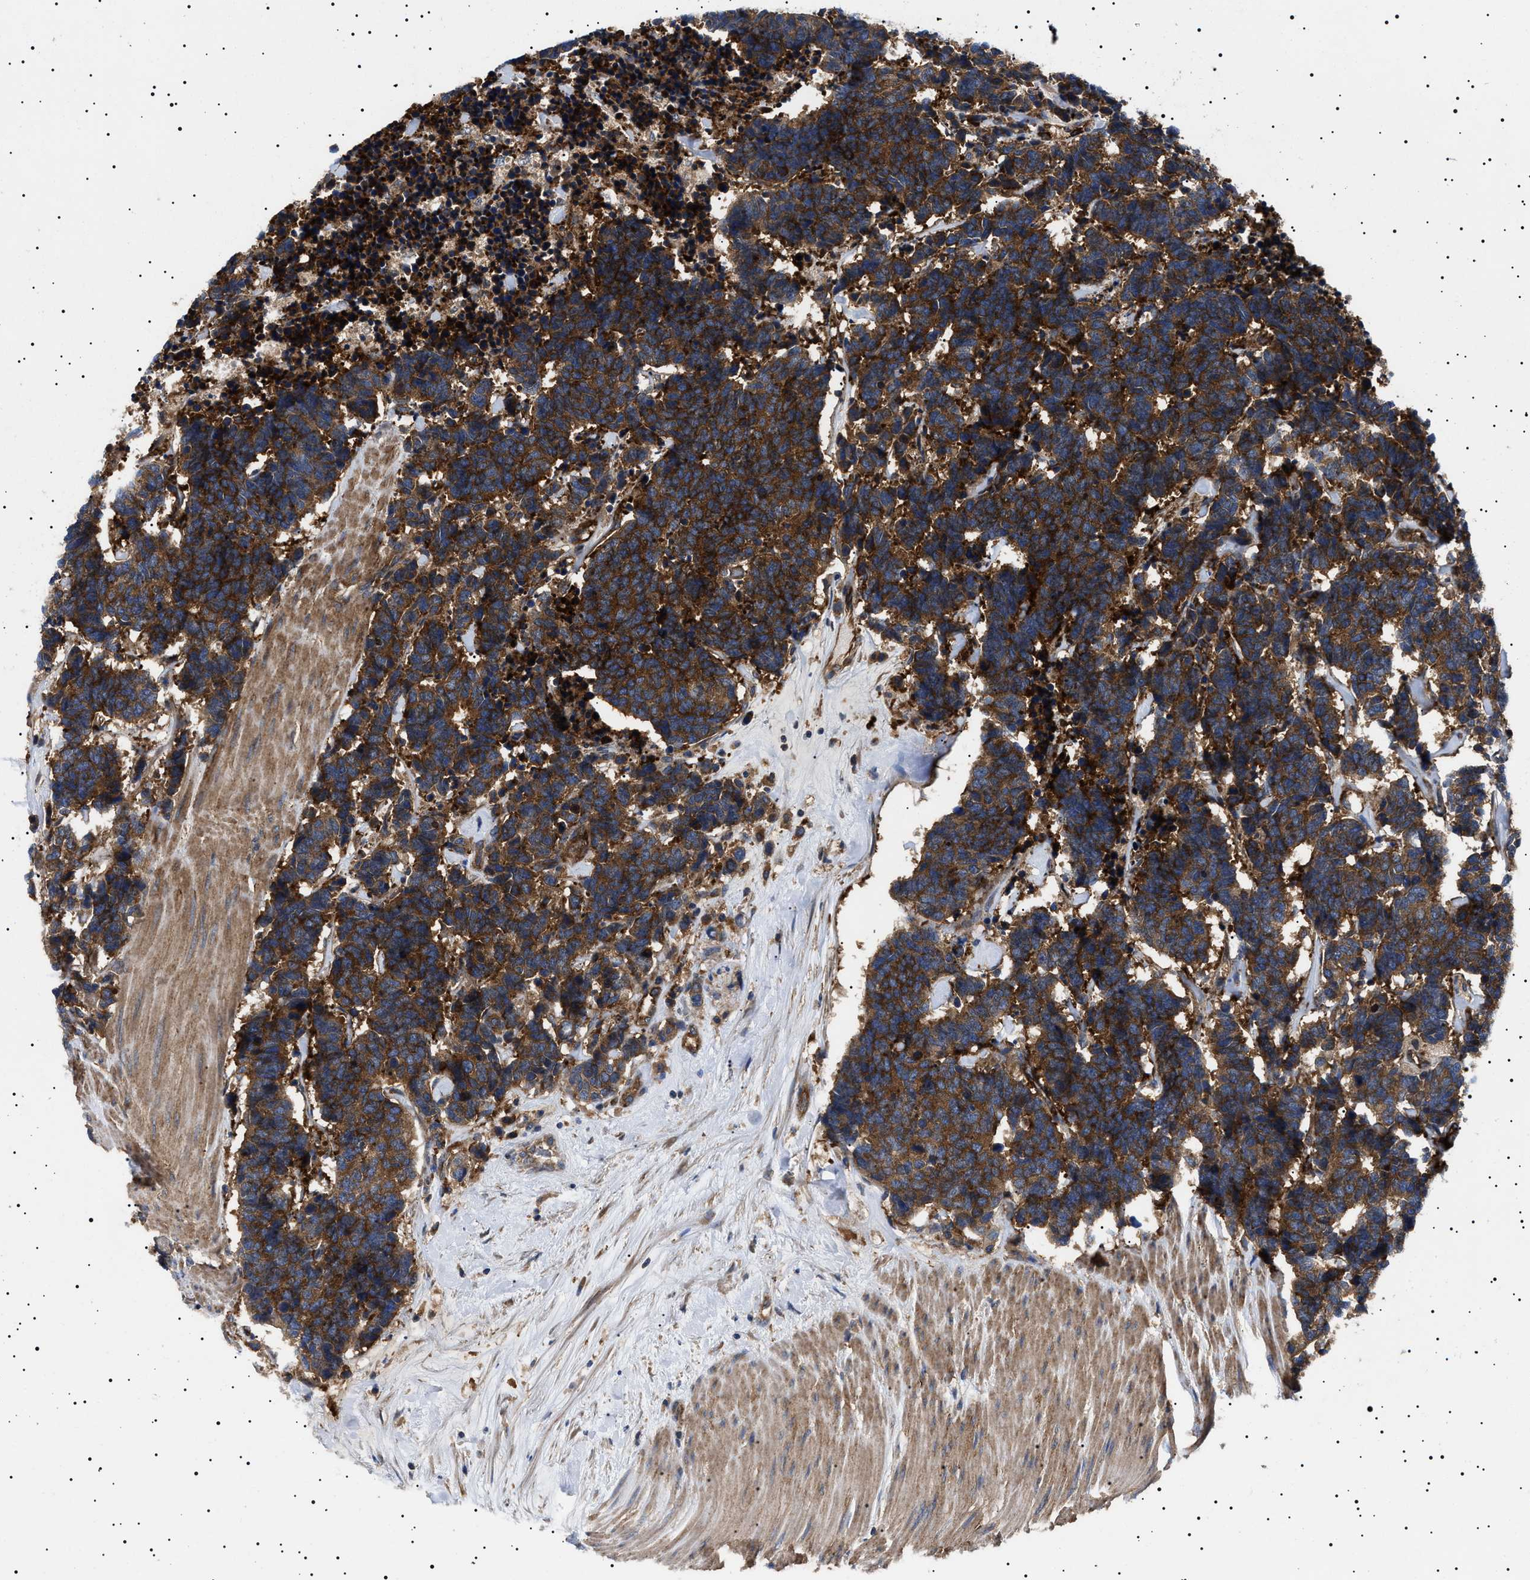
{"staining": {"intensity": "strong", "quantity": ">75%", "location": "cytoplasmic/membranous"}, "tissue": "carcinoid", "cell_type": "Tumor cells", "image_type": "cancer", "snomed": [{"axis": "morphology", "description": "Carcinoma, NOS"}, {"axis": "morphology", "description": "Carcinoid, malignant, NOS"}, {"axis": "topography", "description": "Urinary bladder"}], "caption": "Human carcinoid stained with a brown dye demonstrates strong cytoplasmic/membranous positive expression in about >75% of tumor cells.", "gene": "TPP2", "patient": {"sex": "male", "age": 57}}